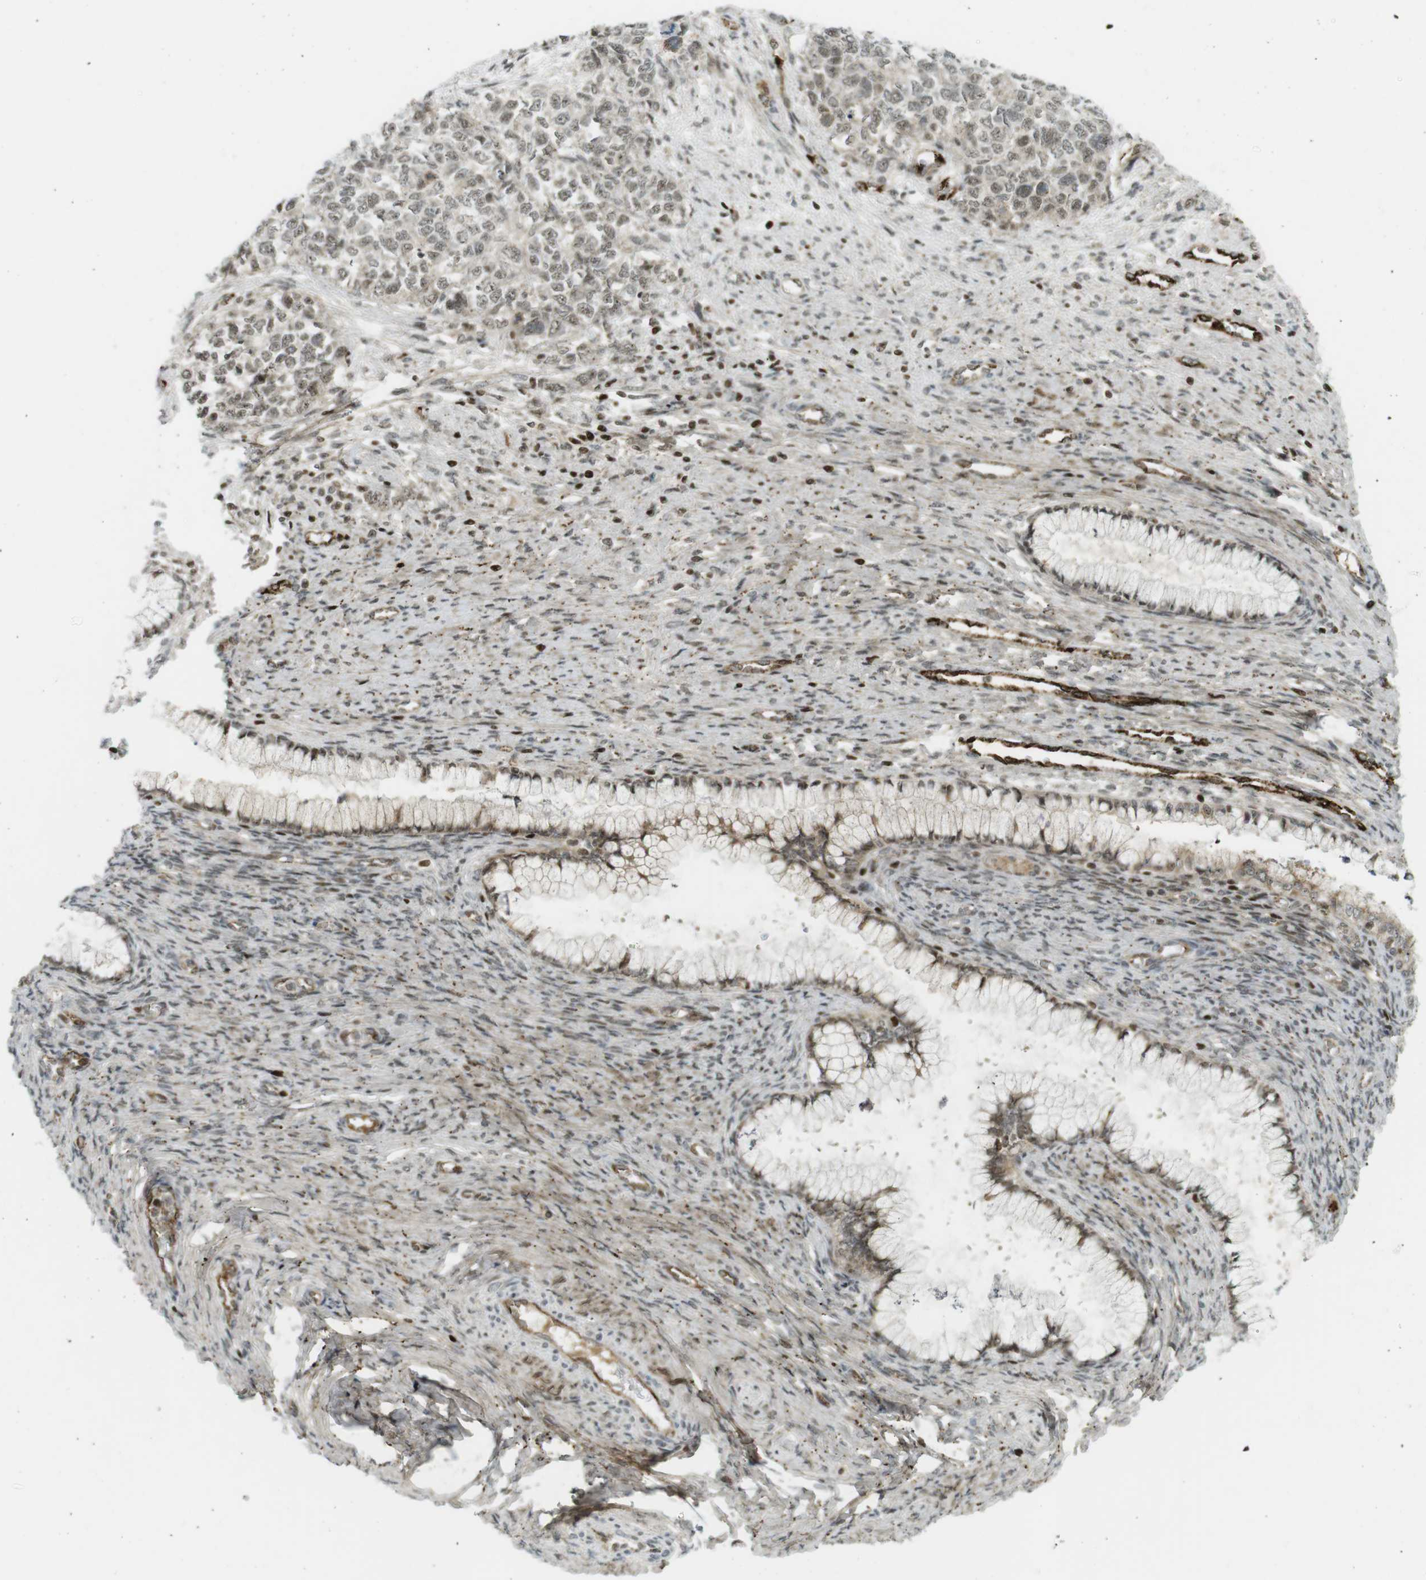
{"staining": {"intensity": "weak", "quantity": ">75%", "location": "nuclear"}, "tissue": "cervical cancer", "cell_type": "Tumor cells", "image_type": "cancer", "snomed": [{"axis": "morphology", "description": "Squamous cell carcinoma, NOS"}, {"axis": "topography", "description": "Cervix"}], "caption": "This histopathology image displays IHC staining of cervical squamous cell carcinoma, with low weak nuclear positivity in approximately >75% of tumor cells.", "gene": "PPP1R13B", "patient": {"sex": "female", "age": 63}}